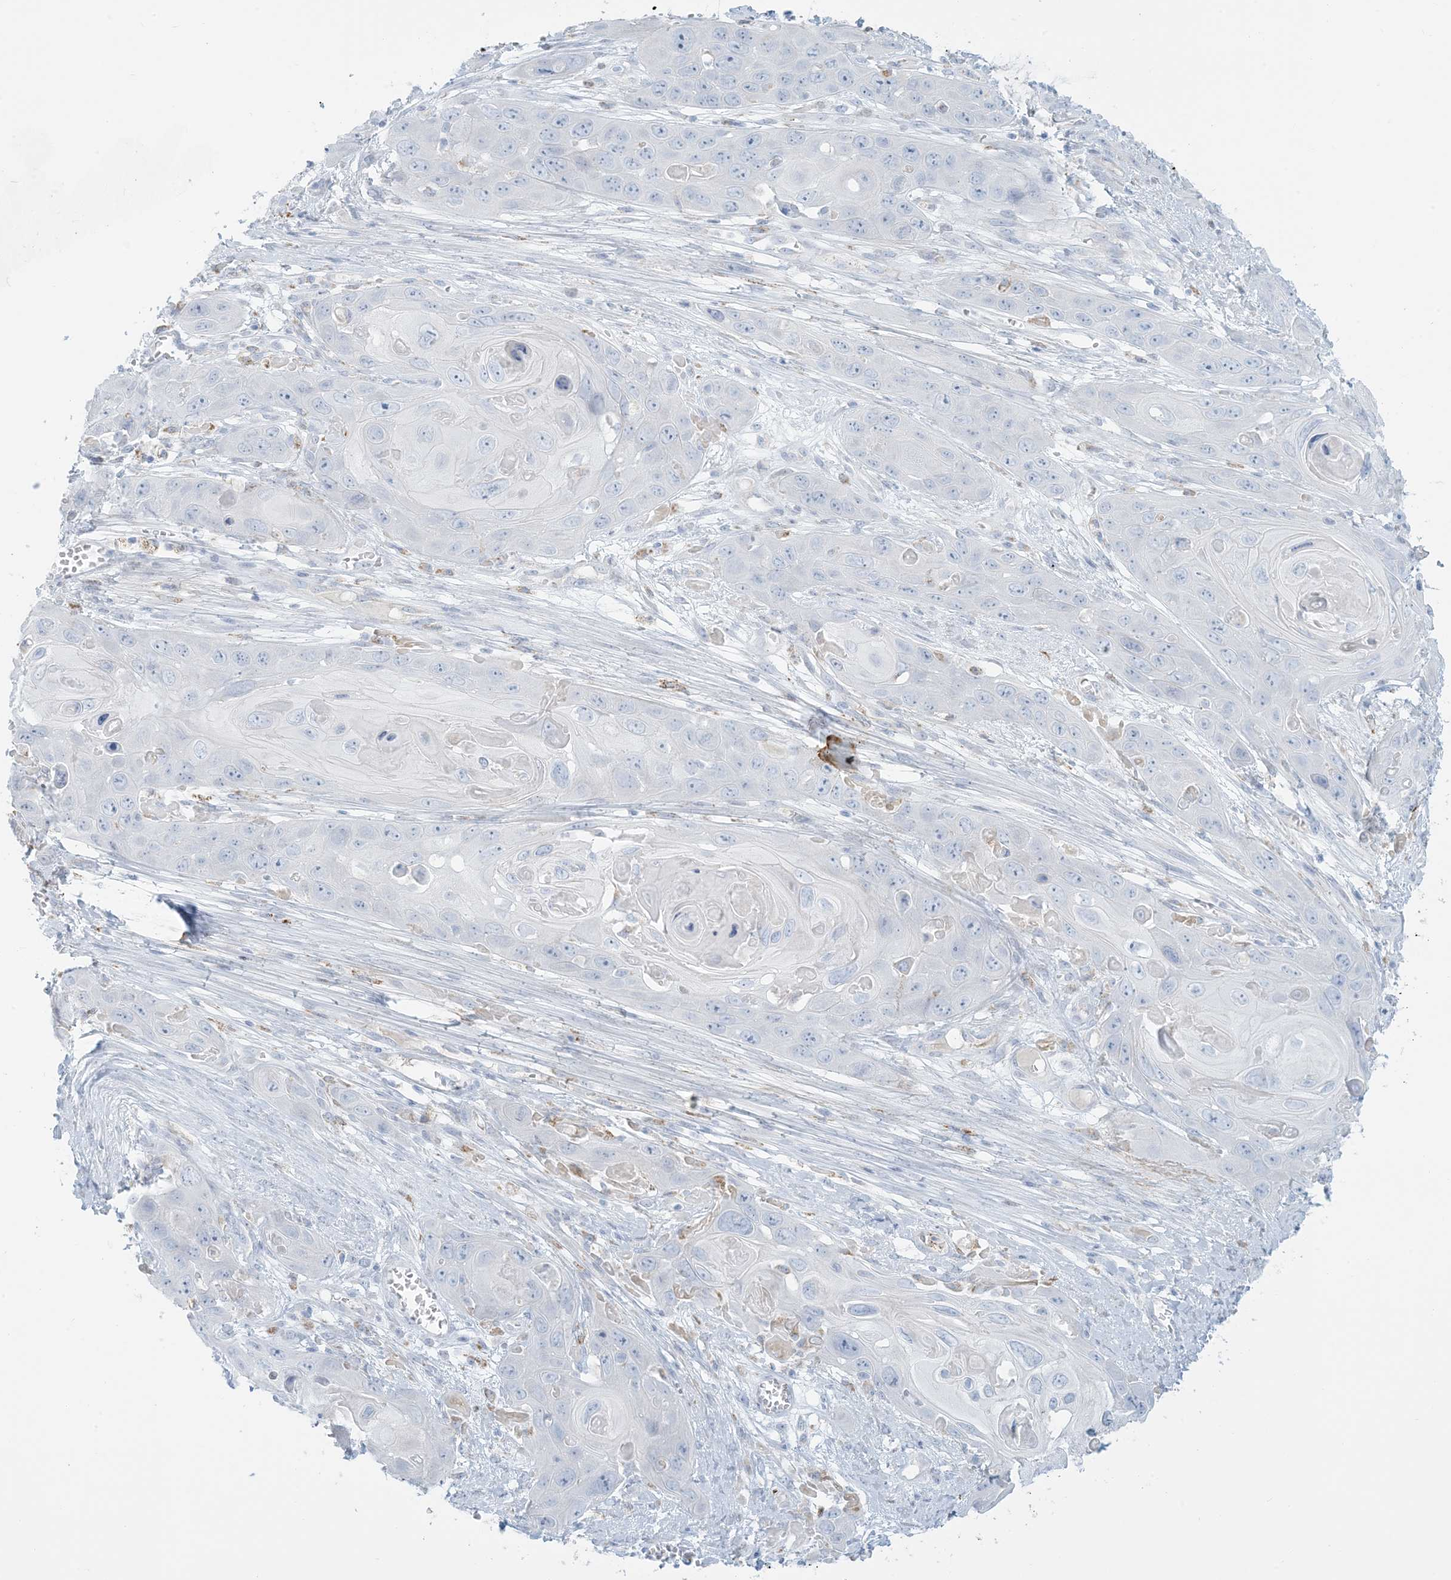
{"staining": {"intensity": "negative", "quantity": "none", "location": "none"}, "tissue": "skin cancer", "cell_type": "Tumor cells", "image_type": "cancer", "snomed": [{"axis": "morphology", "description": "Squamous cell carcinoma, NOS"}, {"axis": "topography", "description": "Skin"}], "caption": "This is an immunohistochemistry (IHC) histopathology image of skin squamous cell carcinoma. There is no expression in tumor cells.", "gene": "ZDHHC4", "patient": {"sex": "male", "age": 55}}